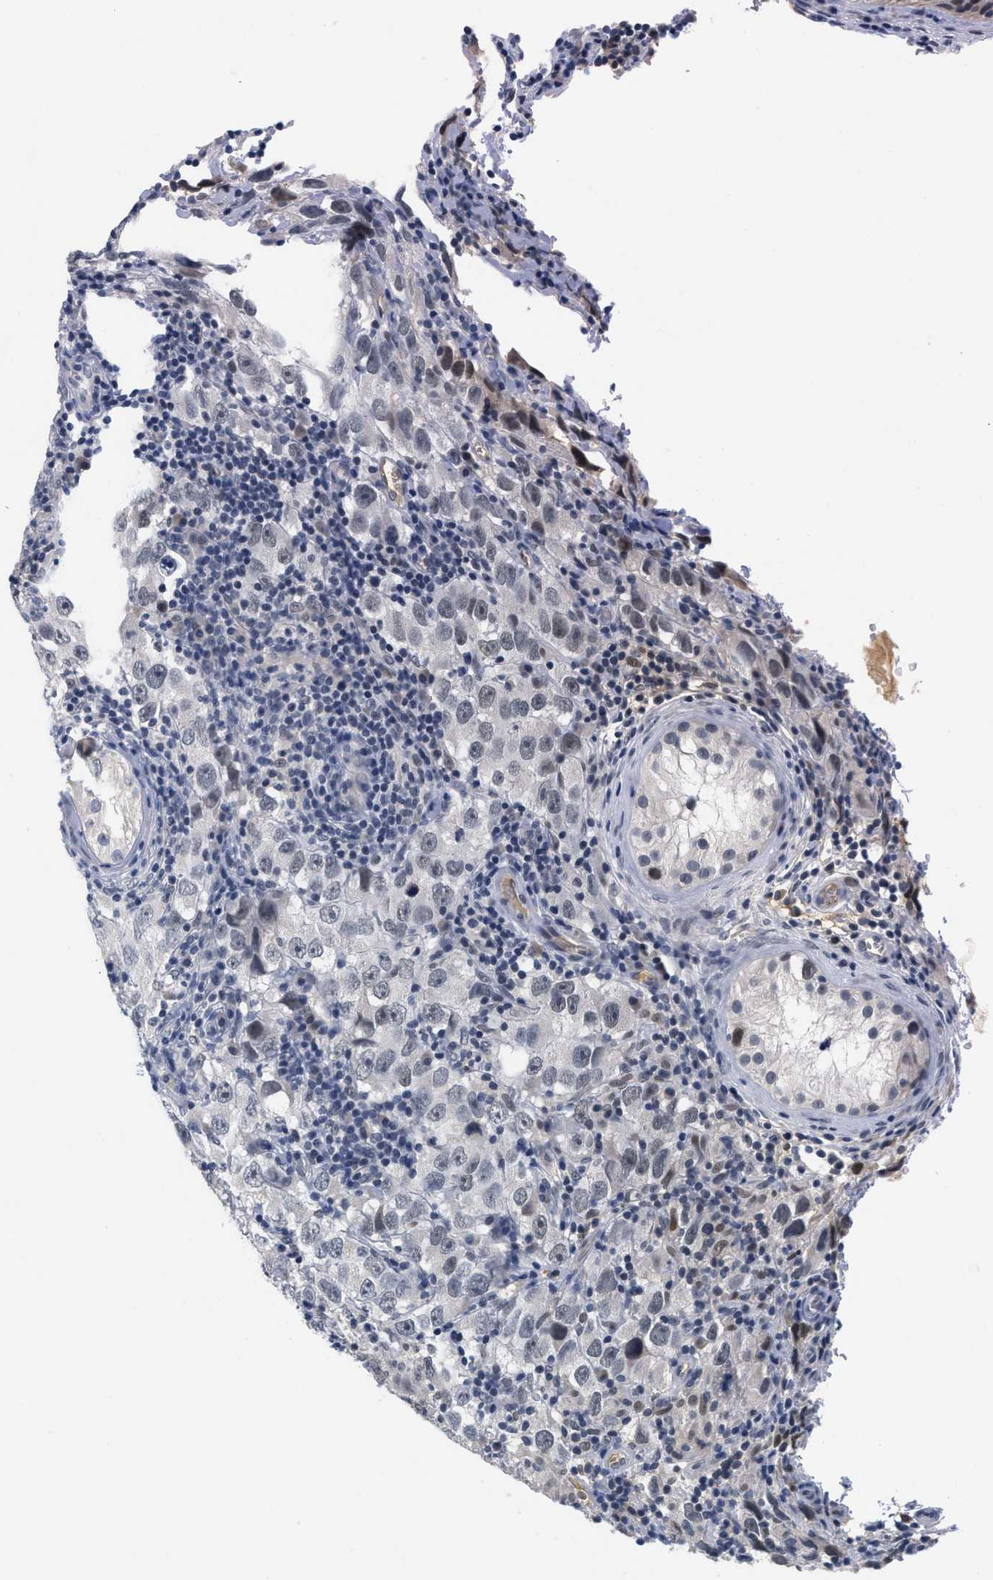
{"staining": {"intensity": "weak", "quantity": "<25%", "location": "nuclear"}, "tissue": "testis cancer", "cell_type": "Tumor cells", "image_type": "cancer", "snomed": [{"axis": "morphology", "description": "Carcinoma, Embryonal, NOS"}, {"axis": "topography", "description": "Testis"}], "caption": "The immunohistochemistry (IHC) micrograph has no significant expression in tumor cells of testis cancer tissue.", "gene": "MZF1", "patient": {"sex": "male", "age": 21}}